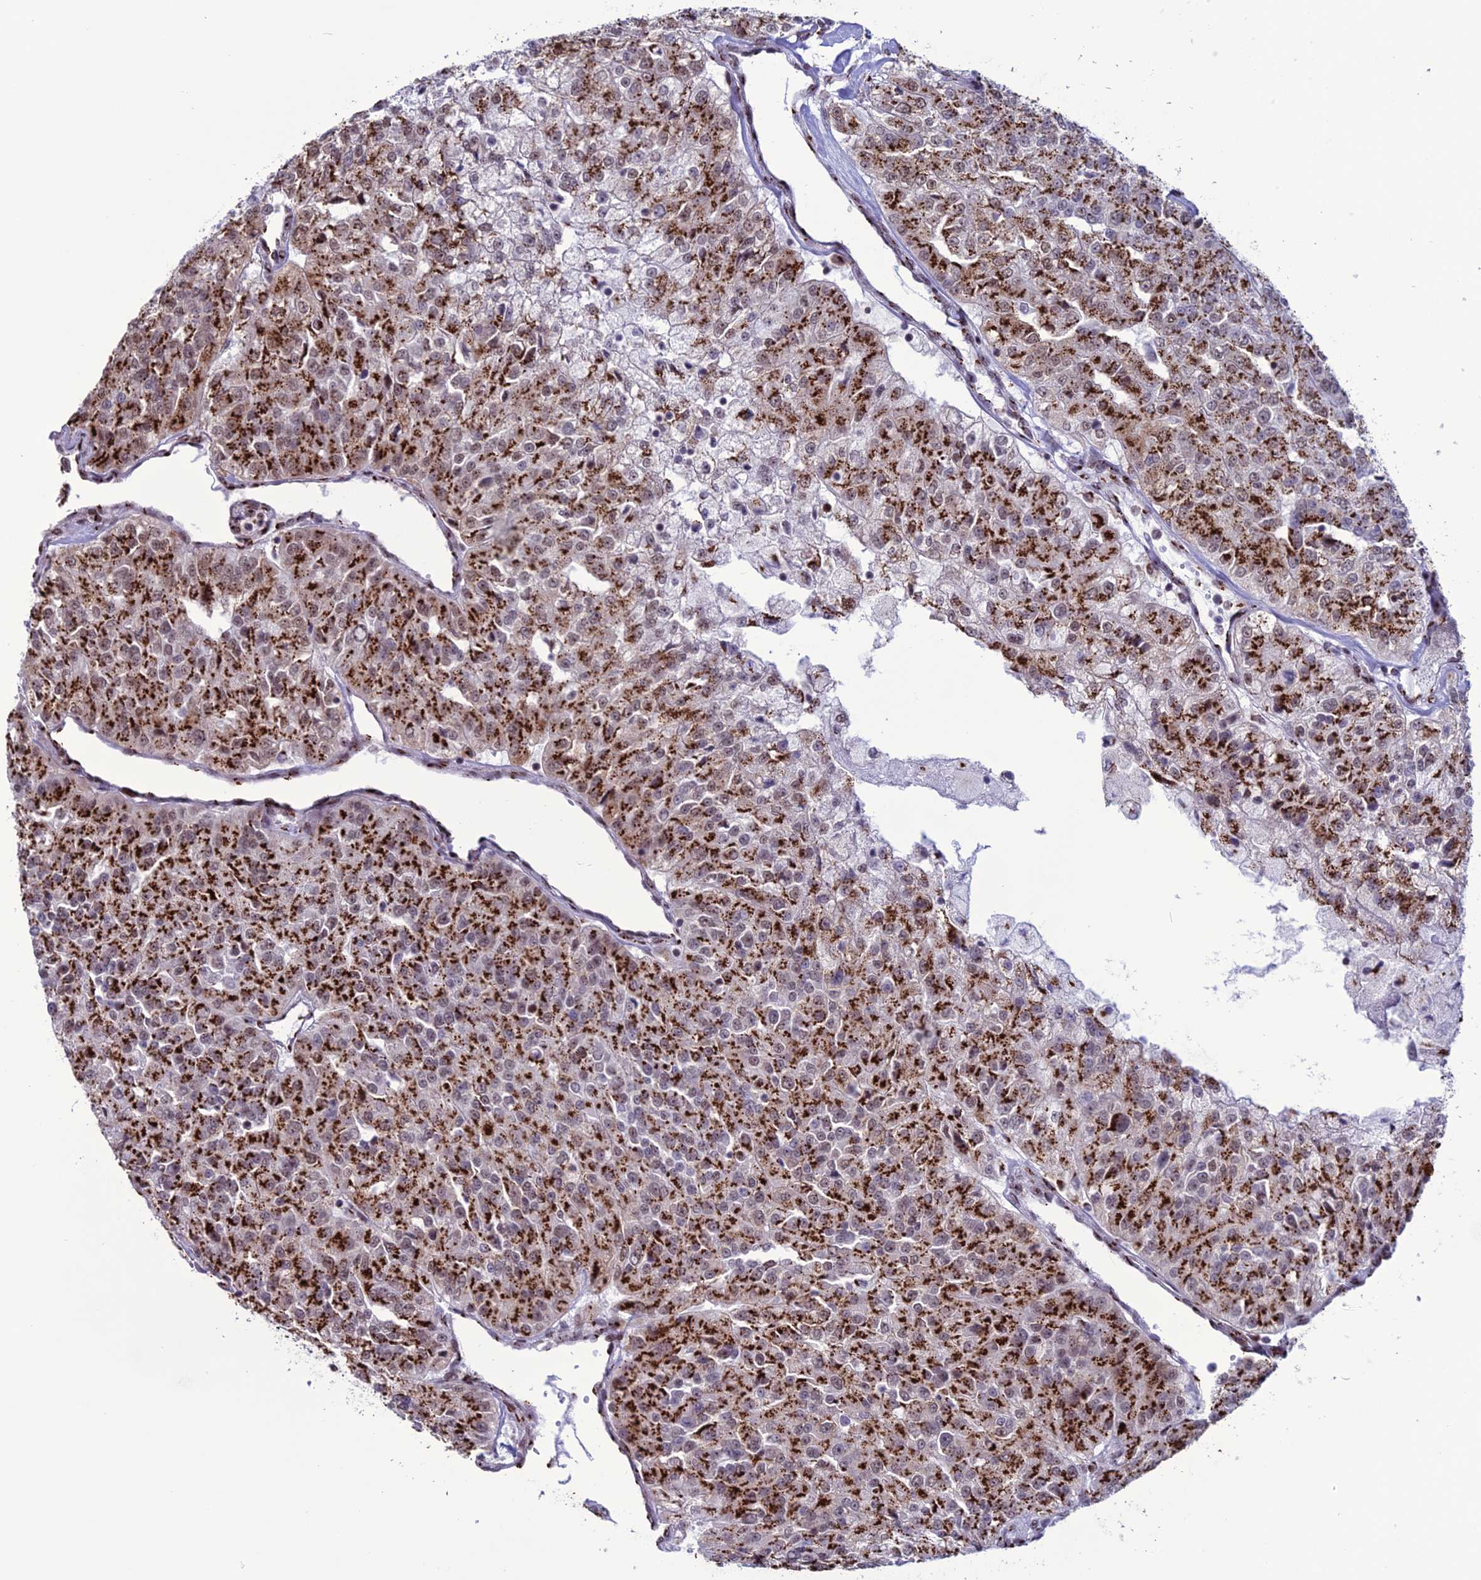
{"staining": {"intensity": "strong", "quantity": ">75%", "location": "cytoplasmic/membranous"}, "tissue": "renal cancer", "cell_type": "Tumor cells", "image_type": "cancer", "snomed": [{"axis": "morphology", "description": "Adenocarcinoma, NOS"}, {"axis": "topography", "description": "Kidney"}], "caption": "The image demonstrates immunohistochemical staining of adenocarcinoma (renal). There is strong cytoplasmic/membranous expression is present in about >75% of tumor cells. (Brightfield microscopy of DAB IHC at high magnification).", "gene": "PLEKHA4", "patient": {"sex": "female", "age": 63}}